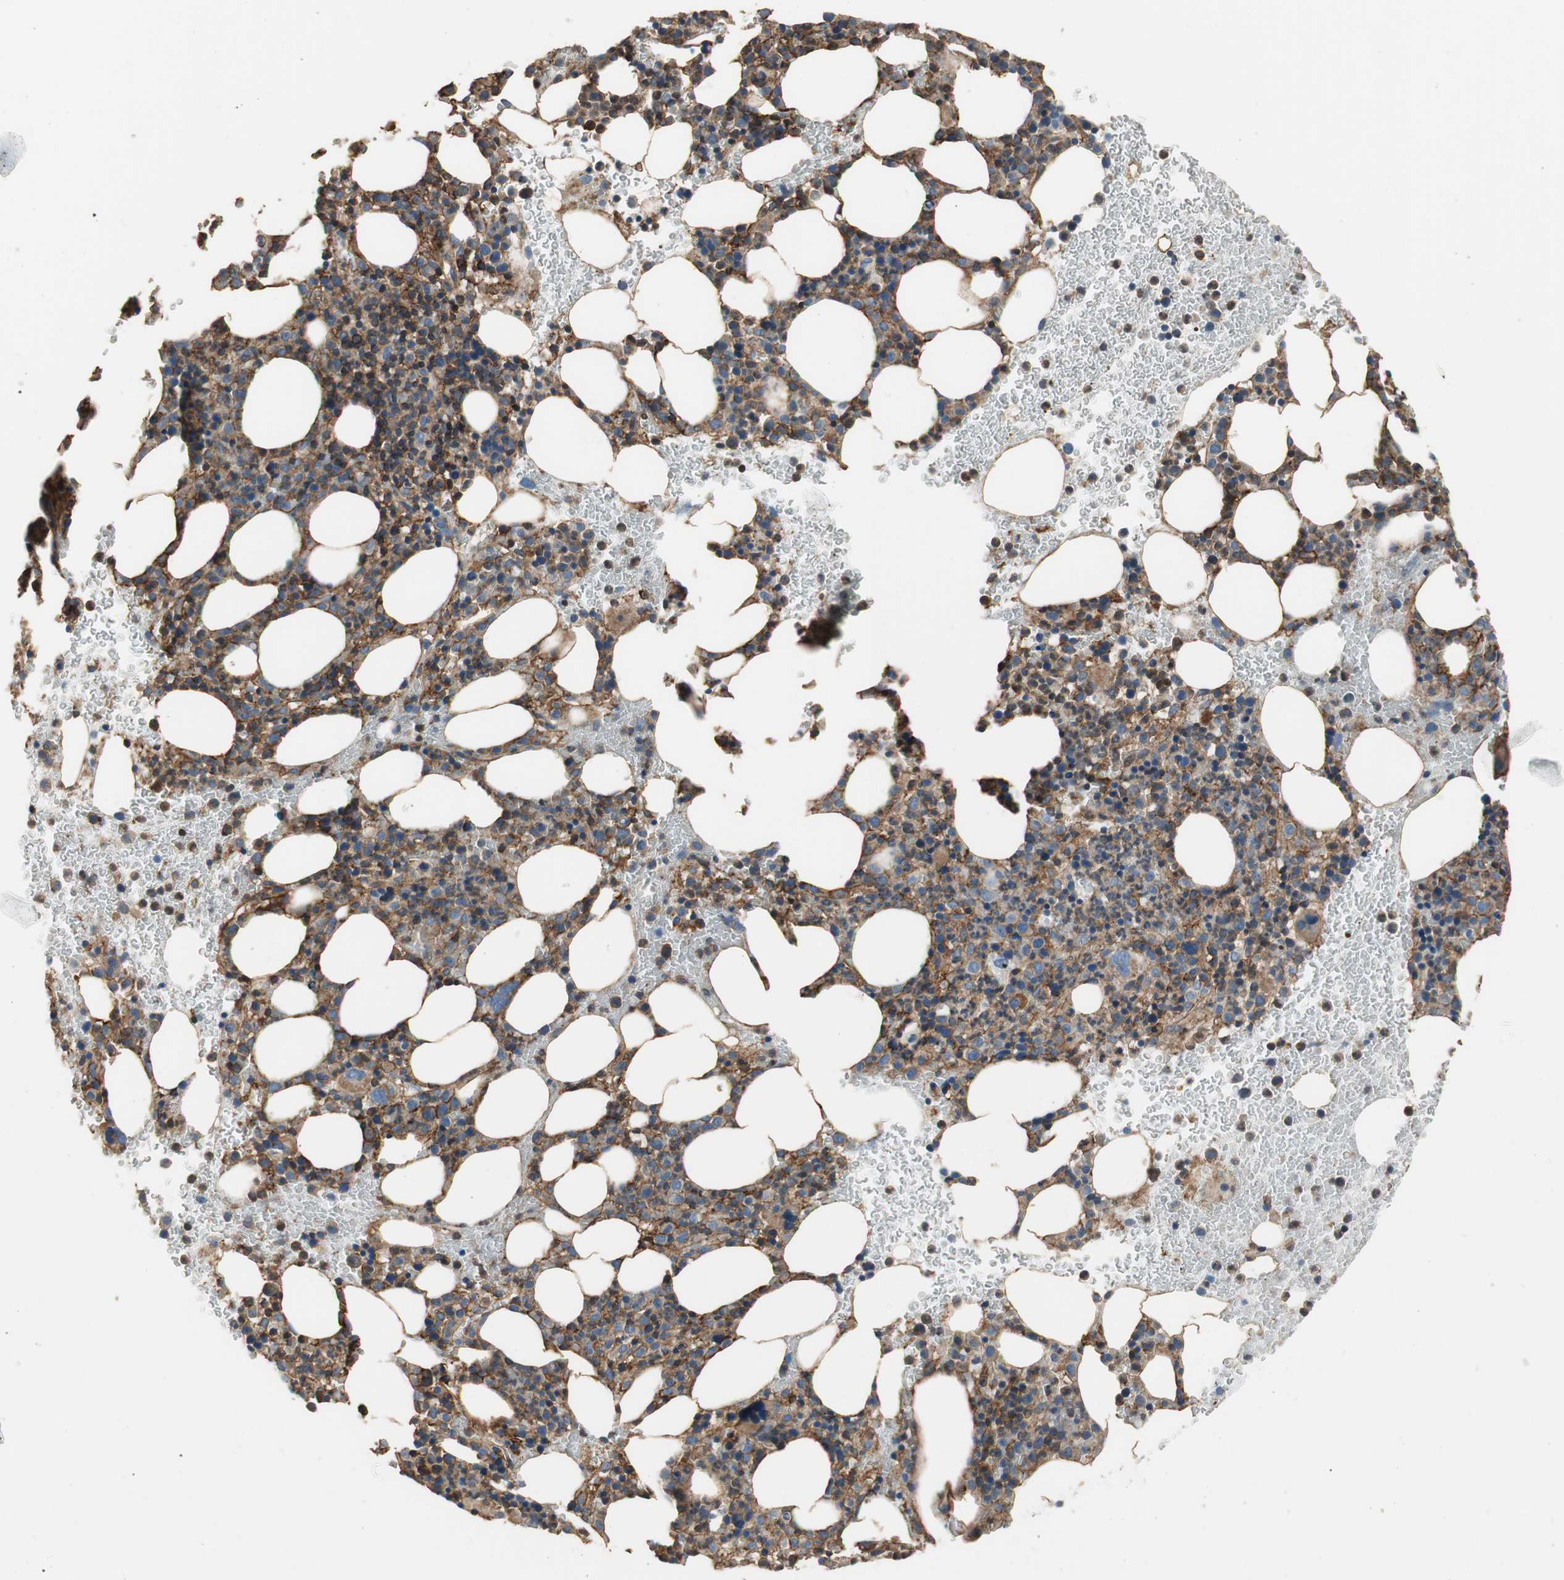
{"staining": {"intensity": "moderate", "quantity": "<25%", "location": "cytoplasmic/membranous,nuclear"}, "tissue": "bone marrow", "cell_type": "Hematopoietic cells", "image_type": "normal", "snomed": [{"axis": "morphology", "description": "Normal tissue, NOS"}, {"axis": "morphology", "description": "Inflammation, NOS"}, {"axis": "topography", "description": "Bone marrow"}], "caption": "Protein staining displays moderate cytoplasmic/membranous,nuclear expression in approximately <25% of hematopoietic cells in benign bone marrow.", "gene": "IL1RL1", "patient": {"sex": "female", "age": 54}}